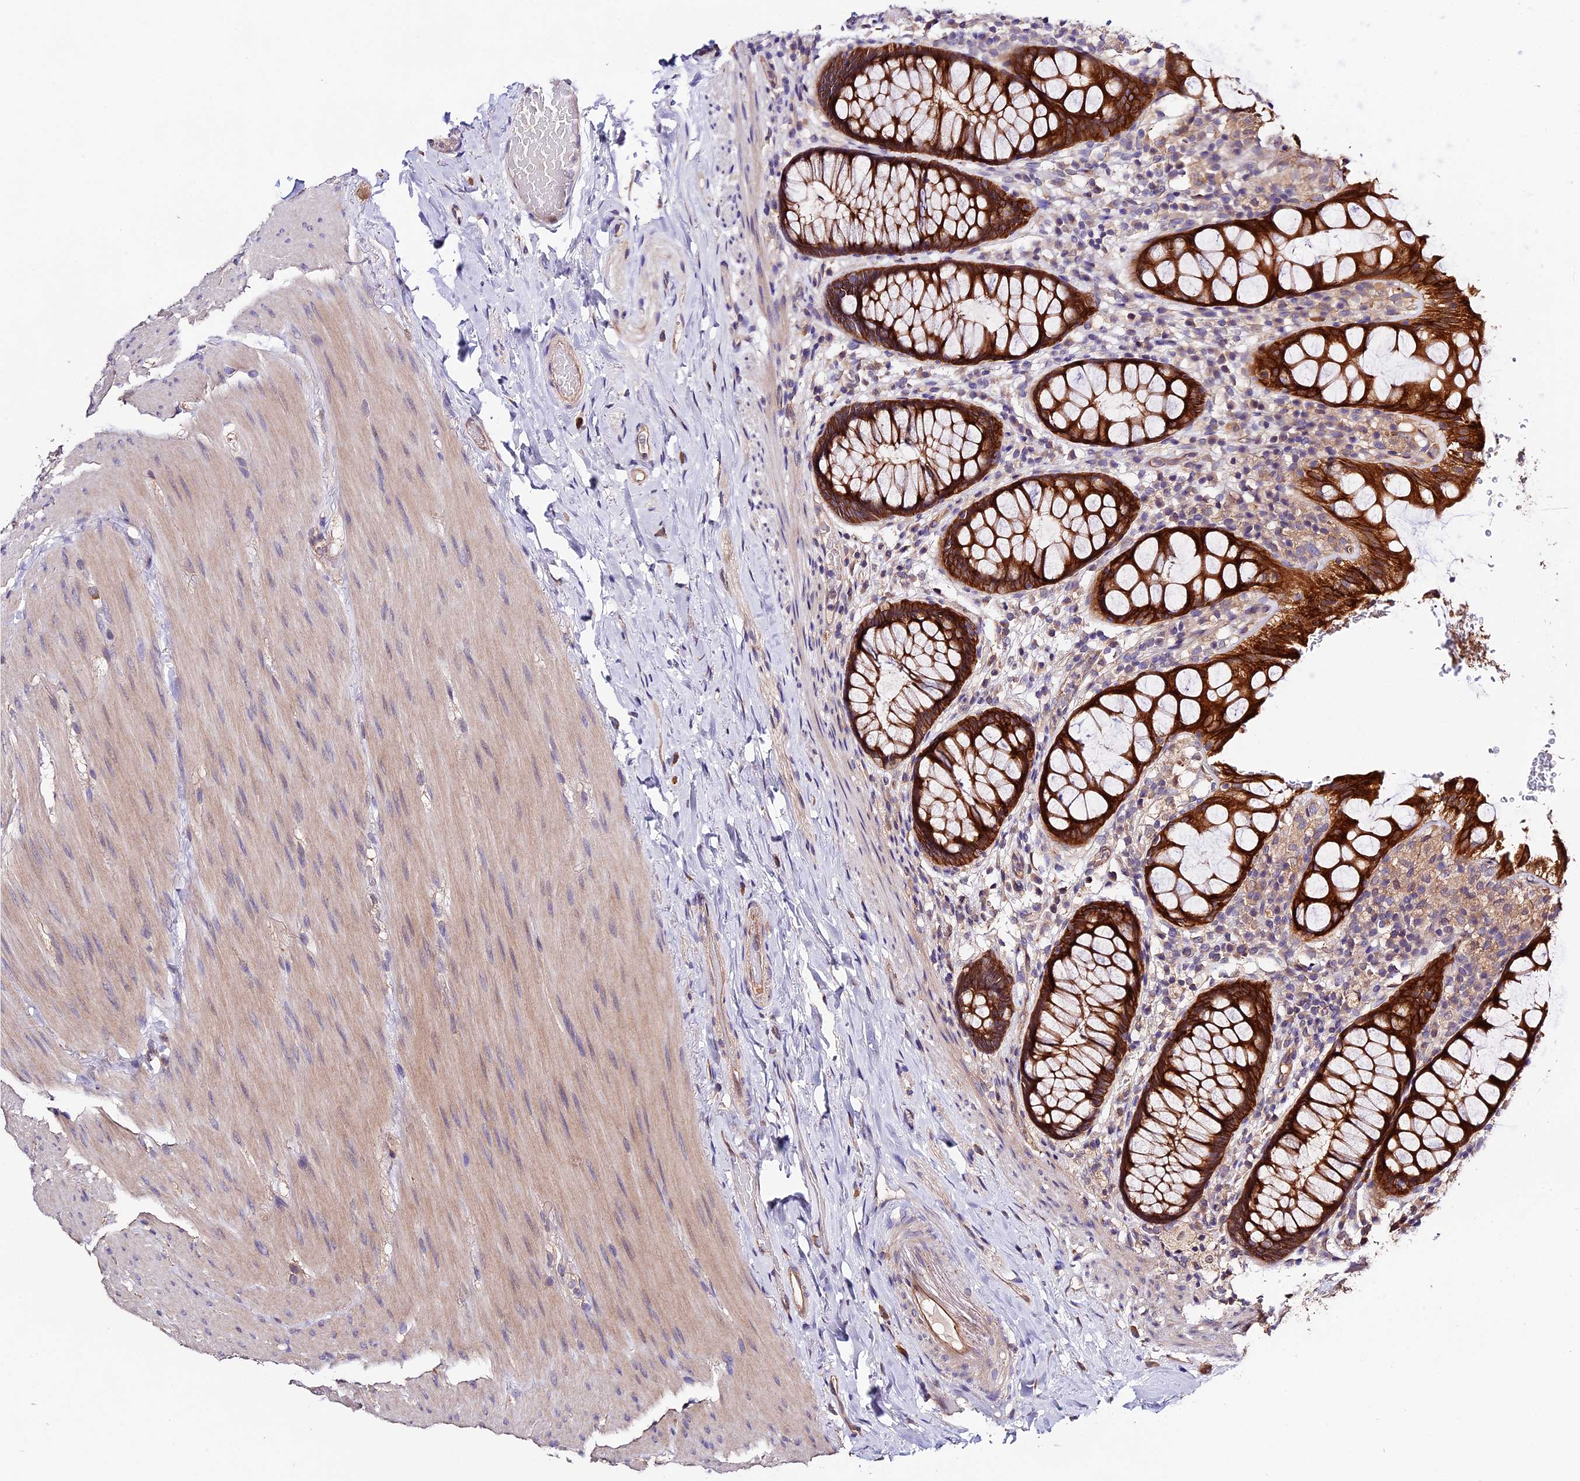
{"staining": {"intensity": "strong", "quantity": ">75%", "location": "cytoplasmic/membranous"}, "tissue": "rectum", "cell_type": "Glandular cells", "image_type": "normal", "snomed": [{"axis": "morphology", "description": "Normal tissue, NOS"}, {"axis": "topography", "description": "Rectum"}], "caption": "The histopathology image demonstrates a brown stain indicating the presence of a protein in the cytoplasmic/membranous of glandular cells in rectum. (IHC, brightfield microscopy, high magnification).", "gene": "CES3", "patient": {"sex": "male", "age": 83}}